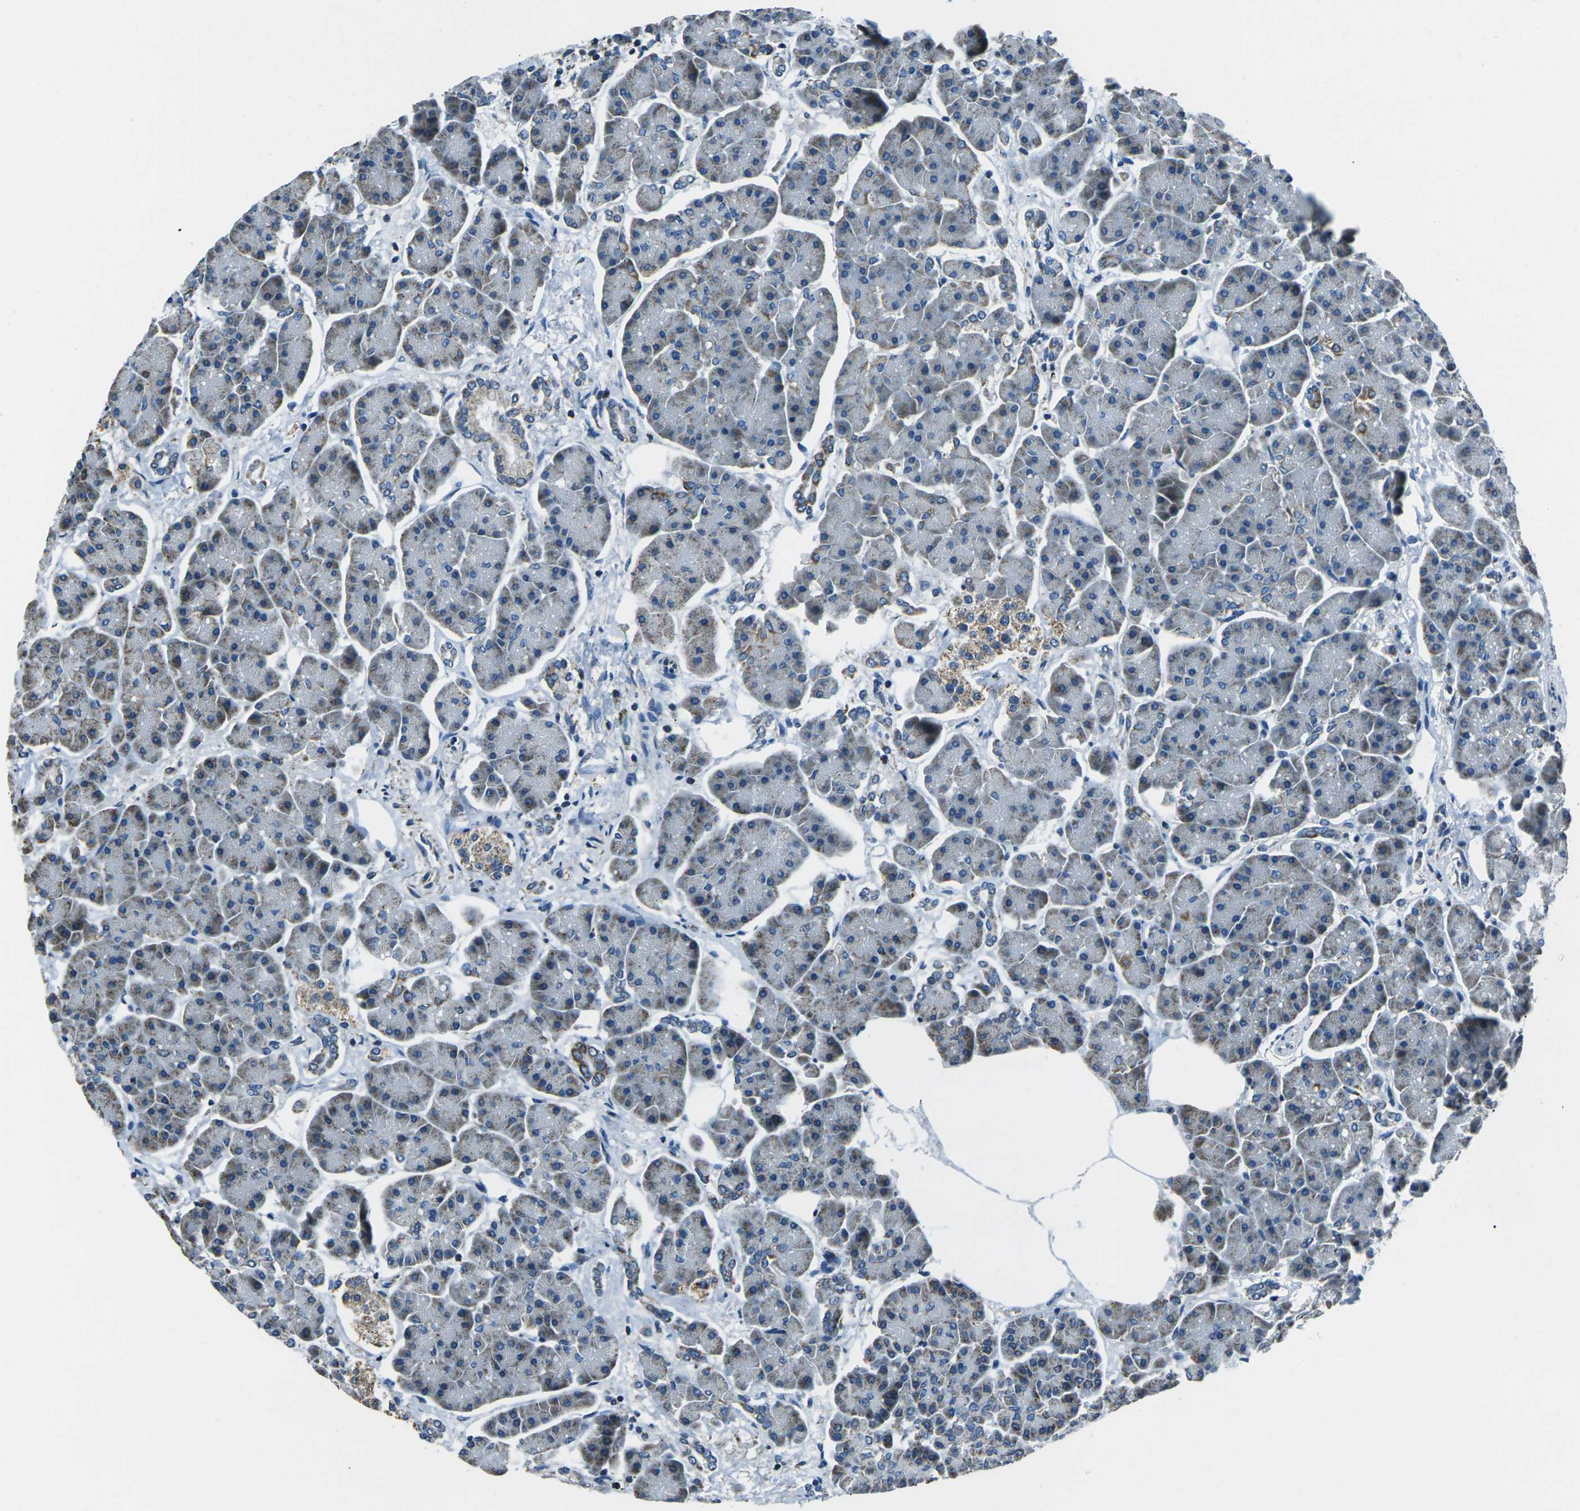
{"staining": {"intensity": "moderate", "quantity": "25%-75%", "location": "cytoplasmic/membranous"}, "tissue": "pancreas", "cell_type": "Exocrine glandular cells", "image_type": "normal", "snomed": [{"axis": "morphology", "description": "Normal tissue, NOS"}, {"axis": "topography", "description": "Pancreas"}], "caption": "Immunohistochemical staining of benign human pancreas exhibits 25%-75% levels of moderate cytoplasmic/membranous protein positivity in about 25%-75% of exocrine glandular cells.", "gene": "IRF3", "patient": {"sex": "female", "age": 70}}